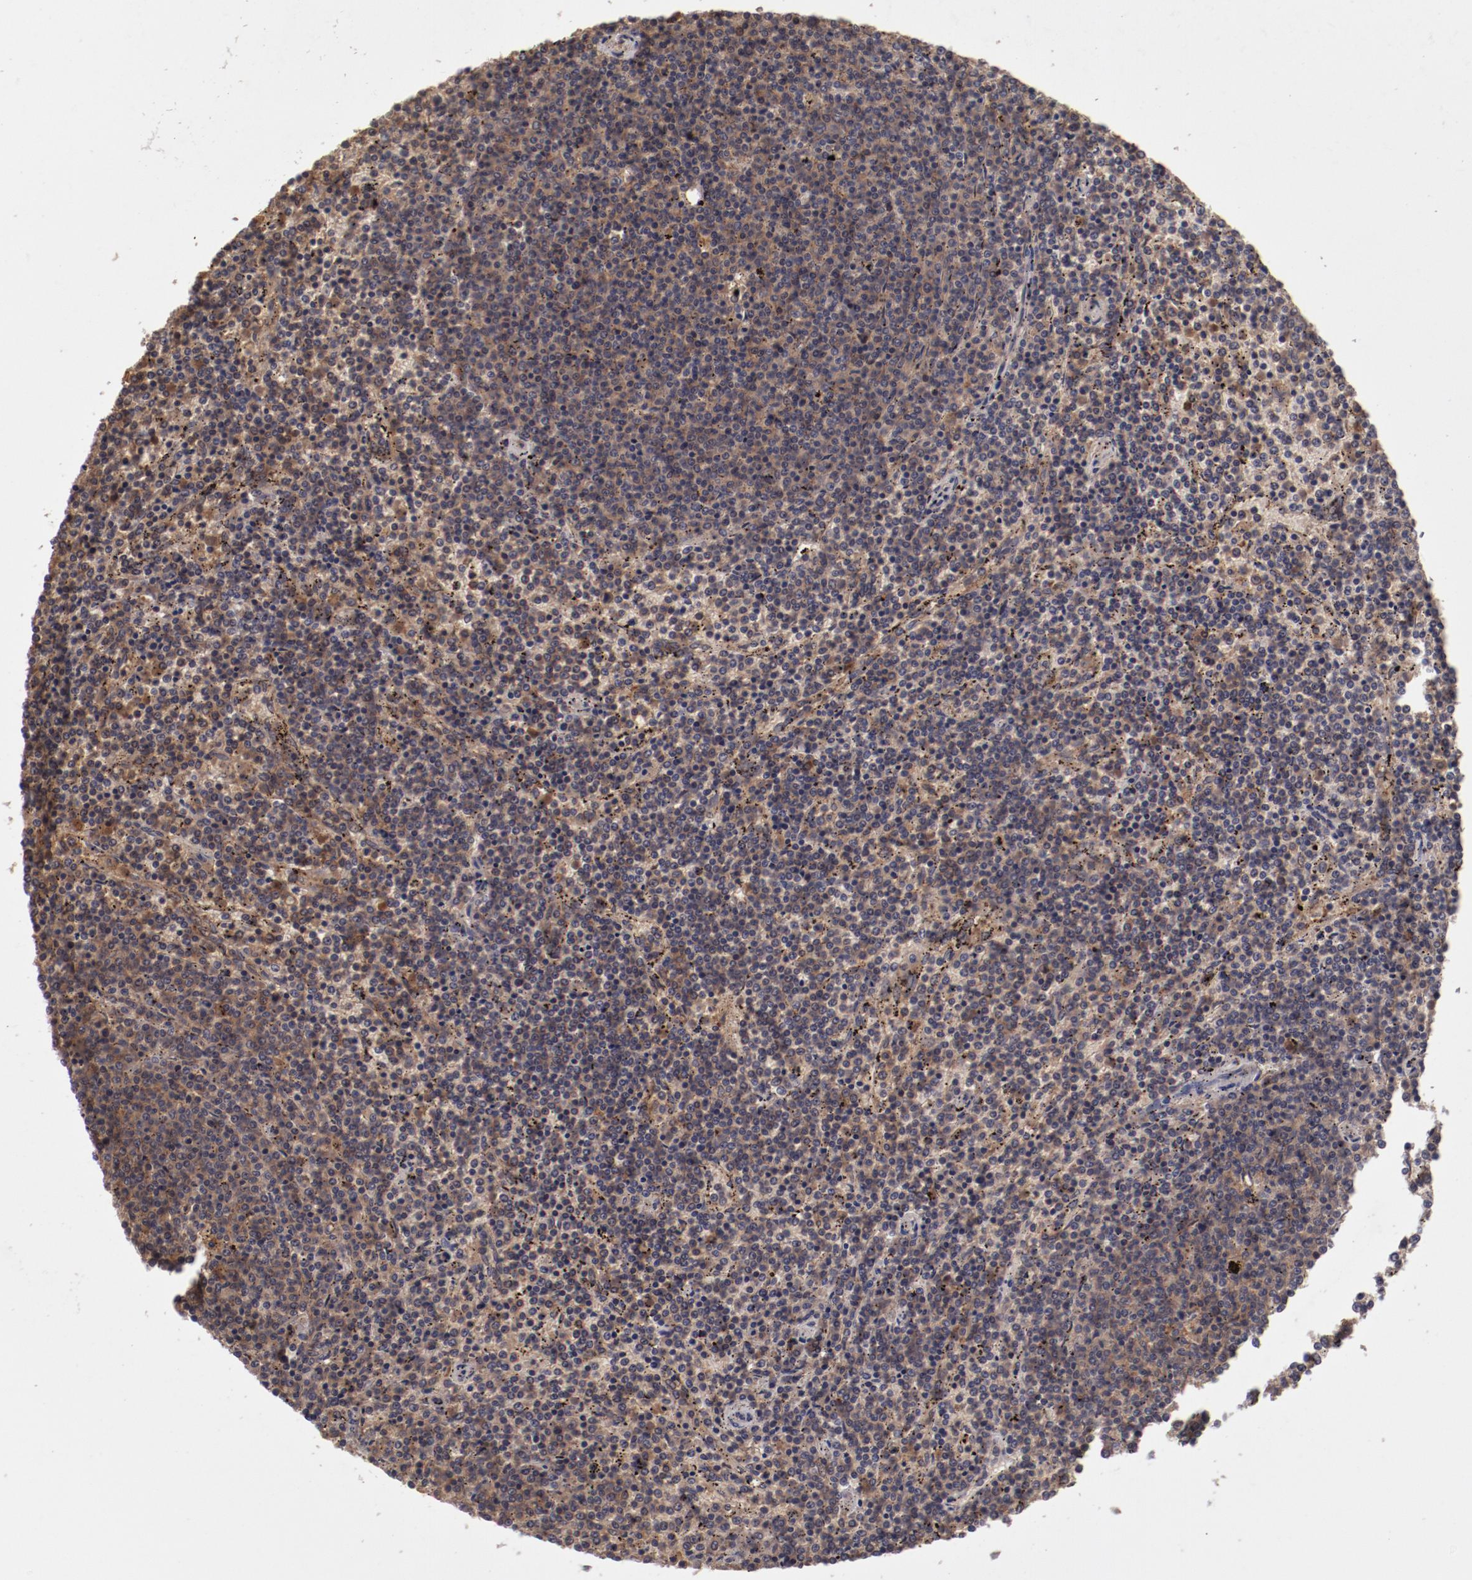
{"staining": {"intensity": "moderate", "quantity": ">75%", "location": "cytoplasmic/membranous"}, "tissue": "lymphoma", "cell_type": "Tumor cells", "image_type": "cancer", "snomed": [{"axis": "morphology", "description": "Malignant lymphoma, non-Hodgkin's type, Low grade"}, {"axis": "topography", "description": "Spleen"}], "caption": "Protein expression analysis of low-grade malignant lymphoma, non-Hodgkin's type demonstrates moderate cytoplasmic/membranous staining in approximately >75% of tumor cells. The staining is performed using DAB (3,3'-diaminobenzidine) brown chromogen to label protein expression. The nuclei are counter-stained blue using hematoxylin.", "gene": "CP", "patient": {"sex": "female", "age": 50}}